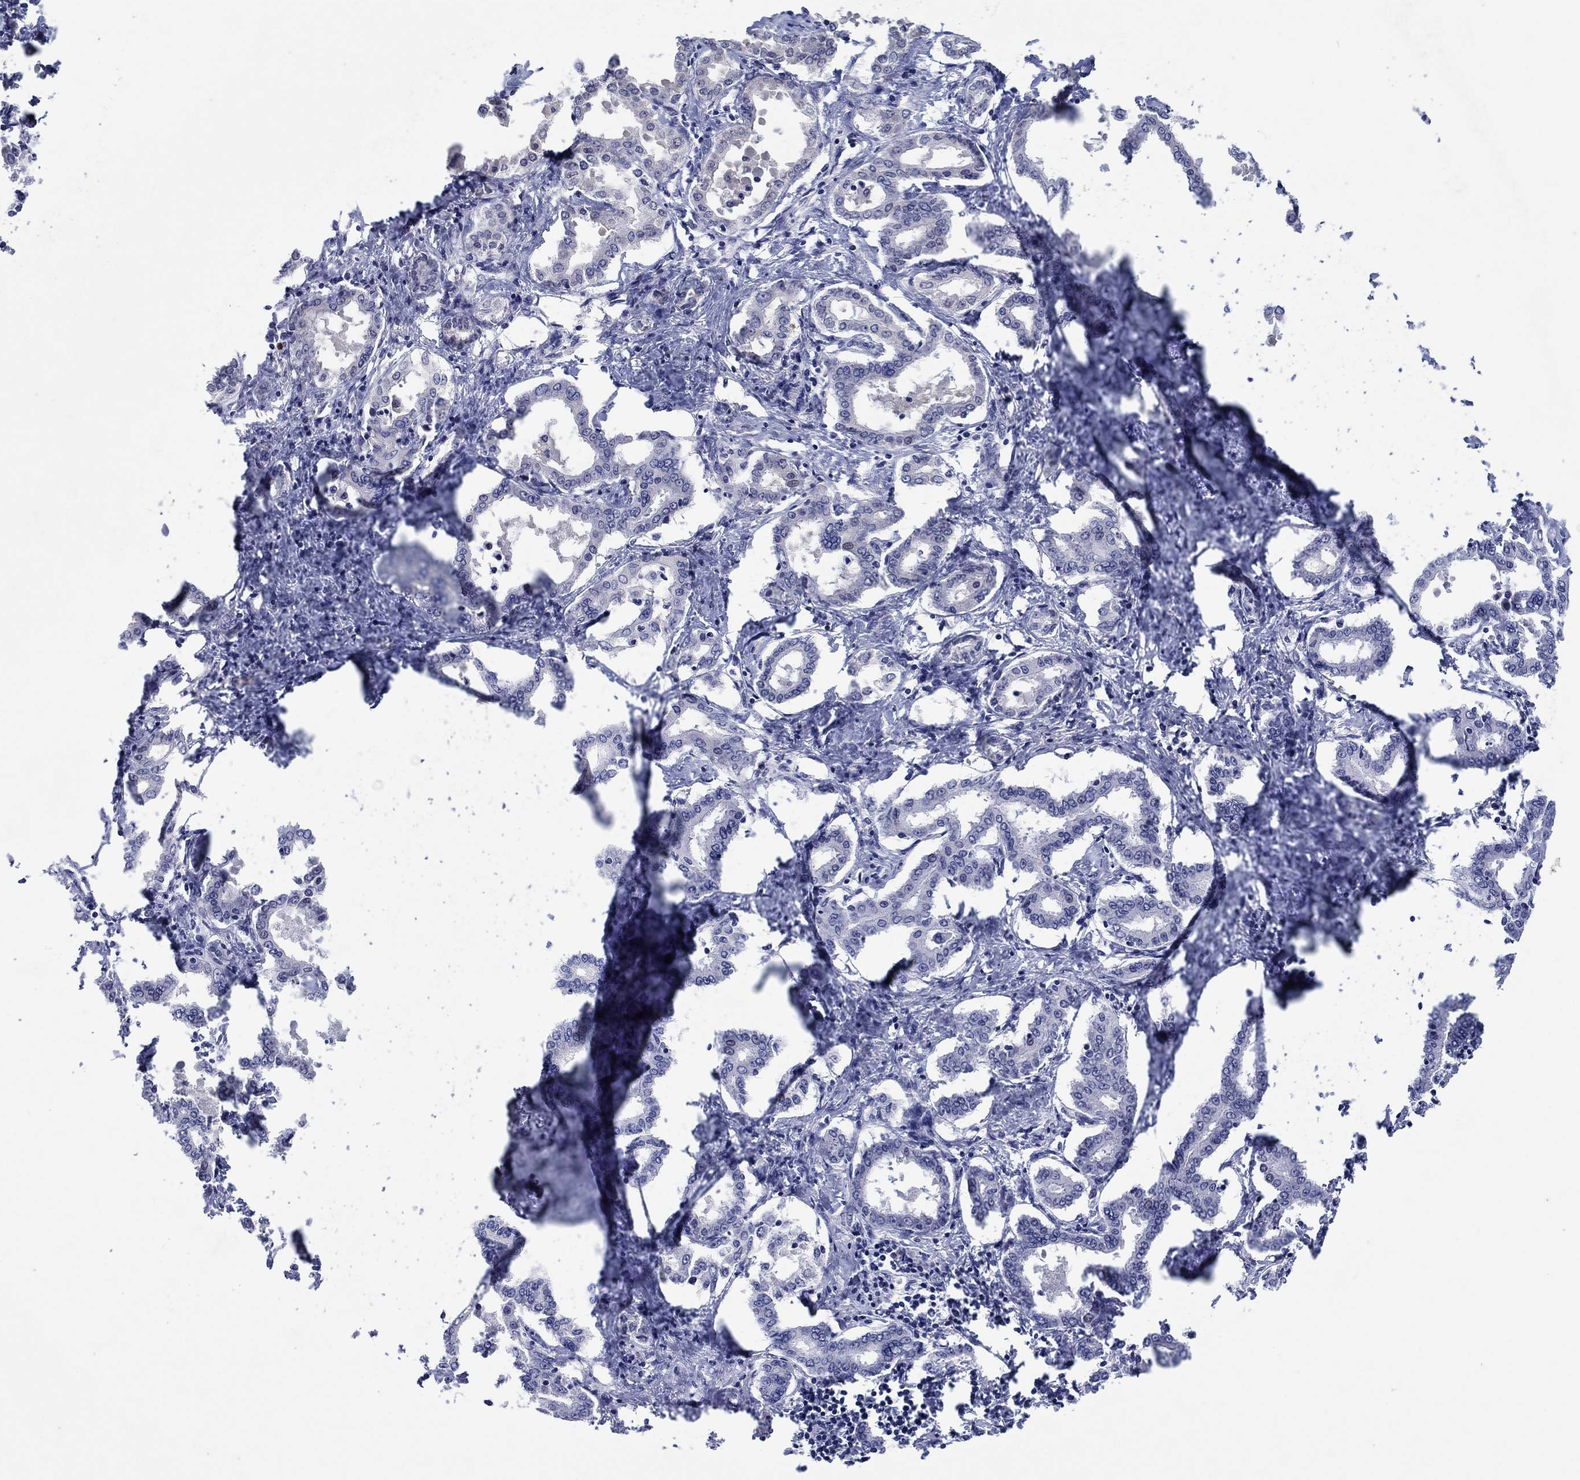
{"staining": {"intensity": "negative", "quantity": "none", "location": "none"}, "tissue": "liver cancer", "cell_type": "Tumor cells", "image_type": "cancer", "snomed": [{"axis": "morphology", "description": "Cholangiocarcinoma"}, {"axis": "topography", "description": "Liver"}], "caption": "The immunohistochemistry image has no significant staining in tumor cells of liver cancer tissue.", "gene": "PLCL2", "patient": {"sex": "female", "age": 47}}